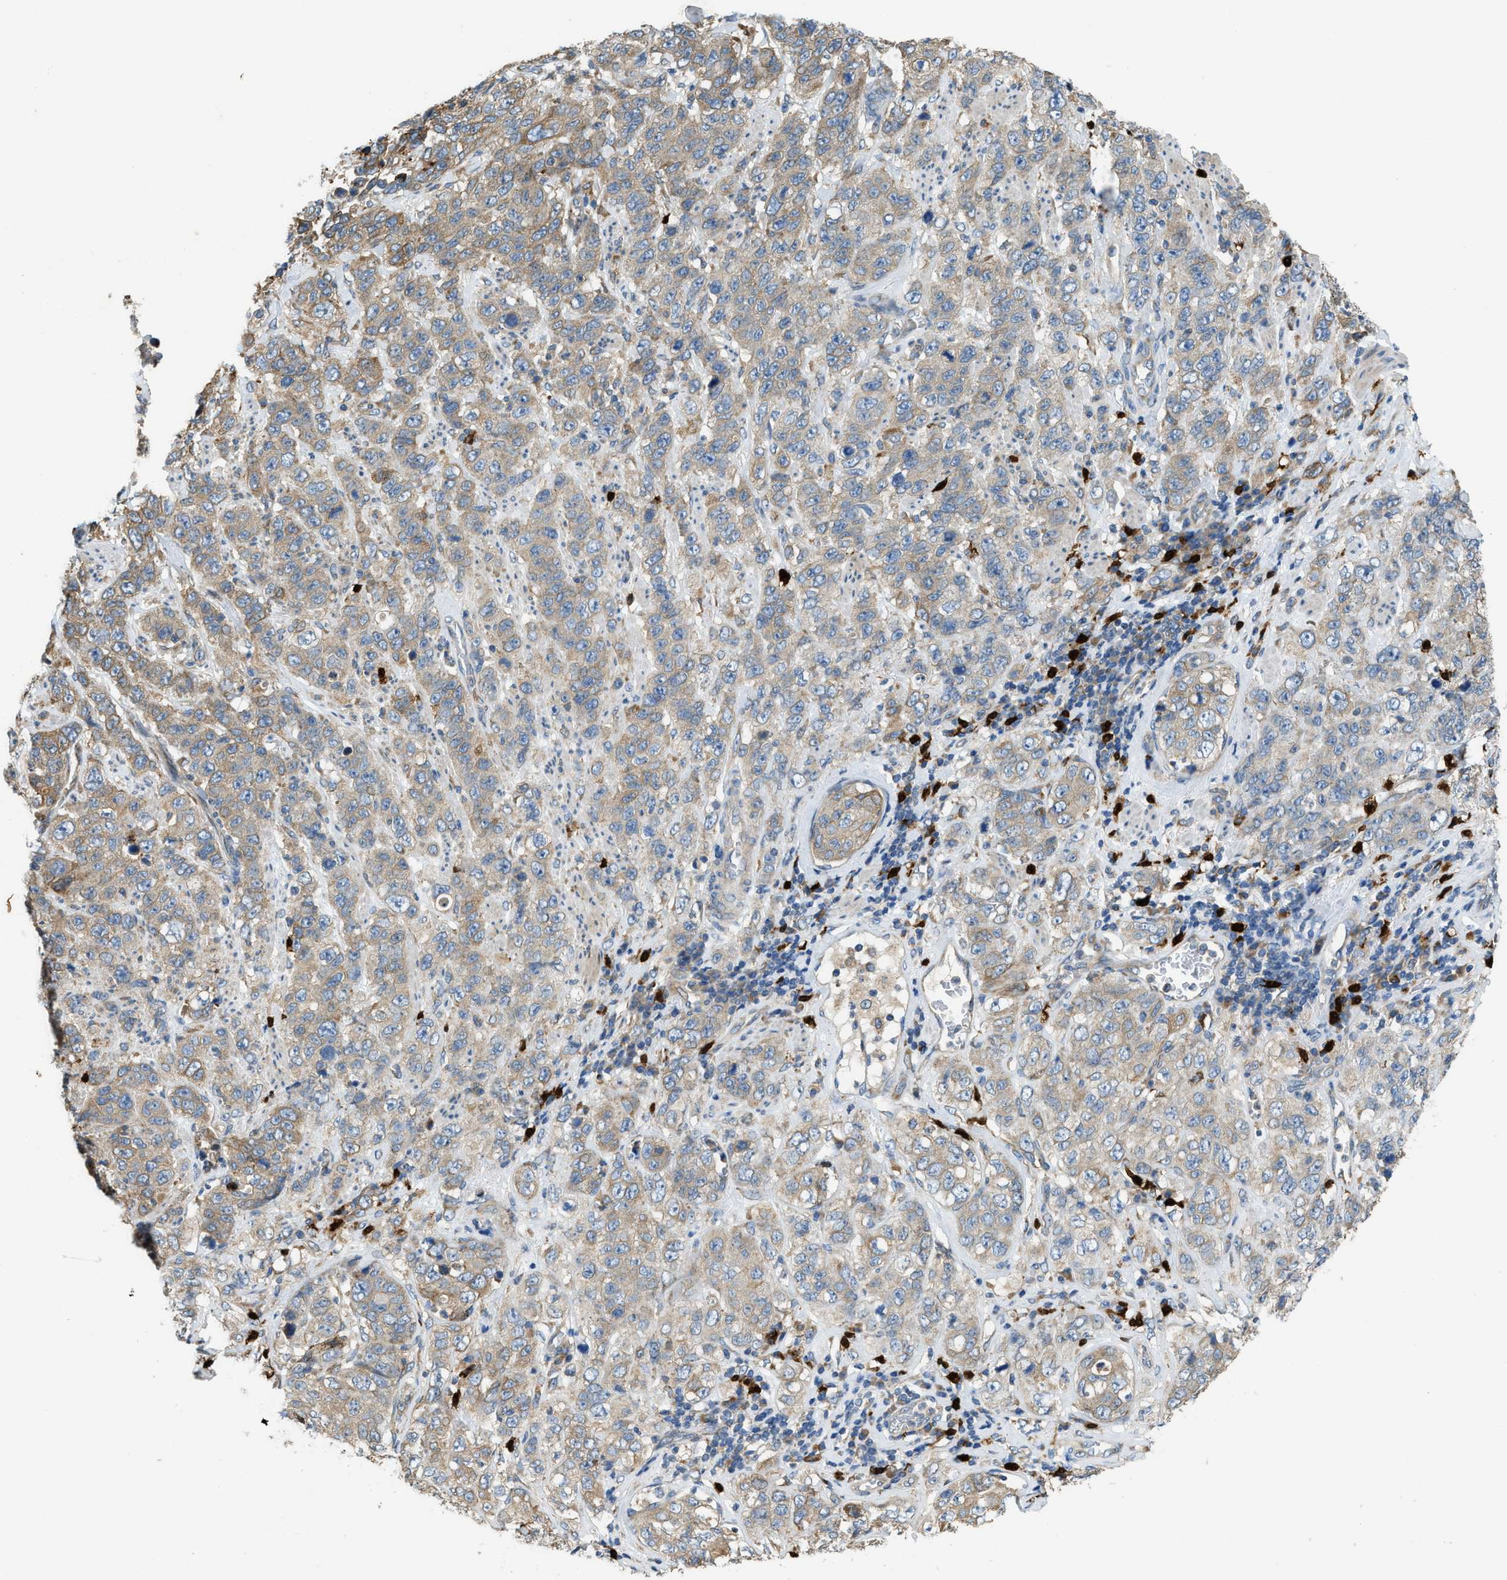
{"staining": {"intensity": "moderate", "quantity": ">75%", "location": "cytoplasmic/membranous"}, "tissue": "stomach cancer", "cell_type": "Tumor cells", "image_type": "cancer", "snomed": [{"axis": "morphology", "description": "Adenocarcinoma, NOS"}, {"axis": "topography", "description": "Stomach"}], "caption": "IHC of human stomach cancer (adenocarcinoma) shows medium levels of moderate cytoplasmic/membranous expression in approximately >75% of tumor cells.", "gene": "TMEM68", "patient": {"sex": "male", "age": 48}}